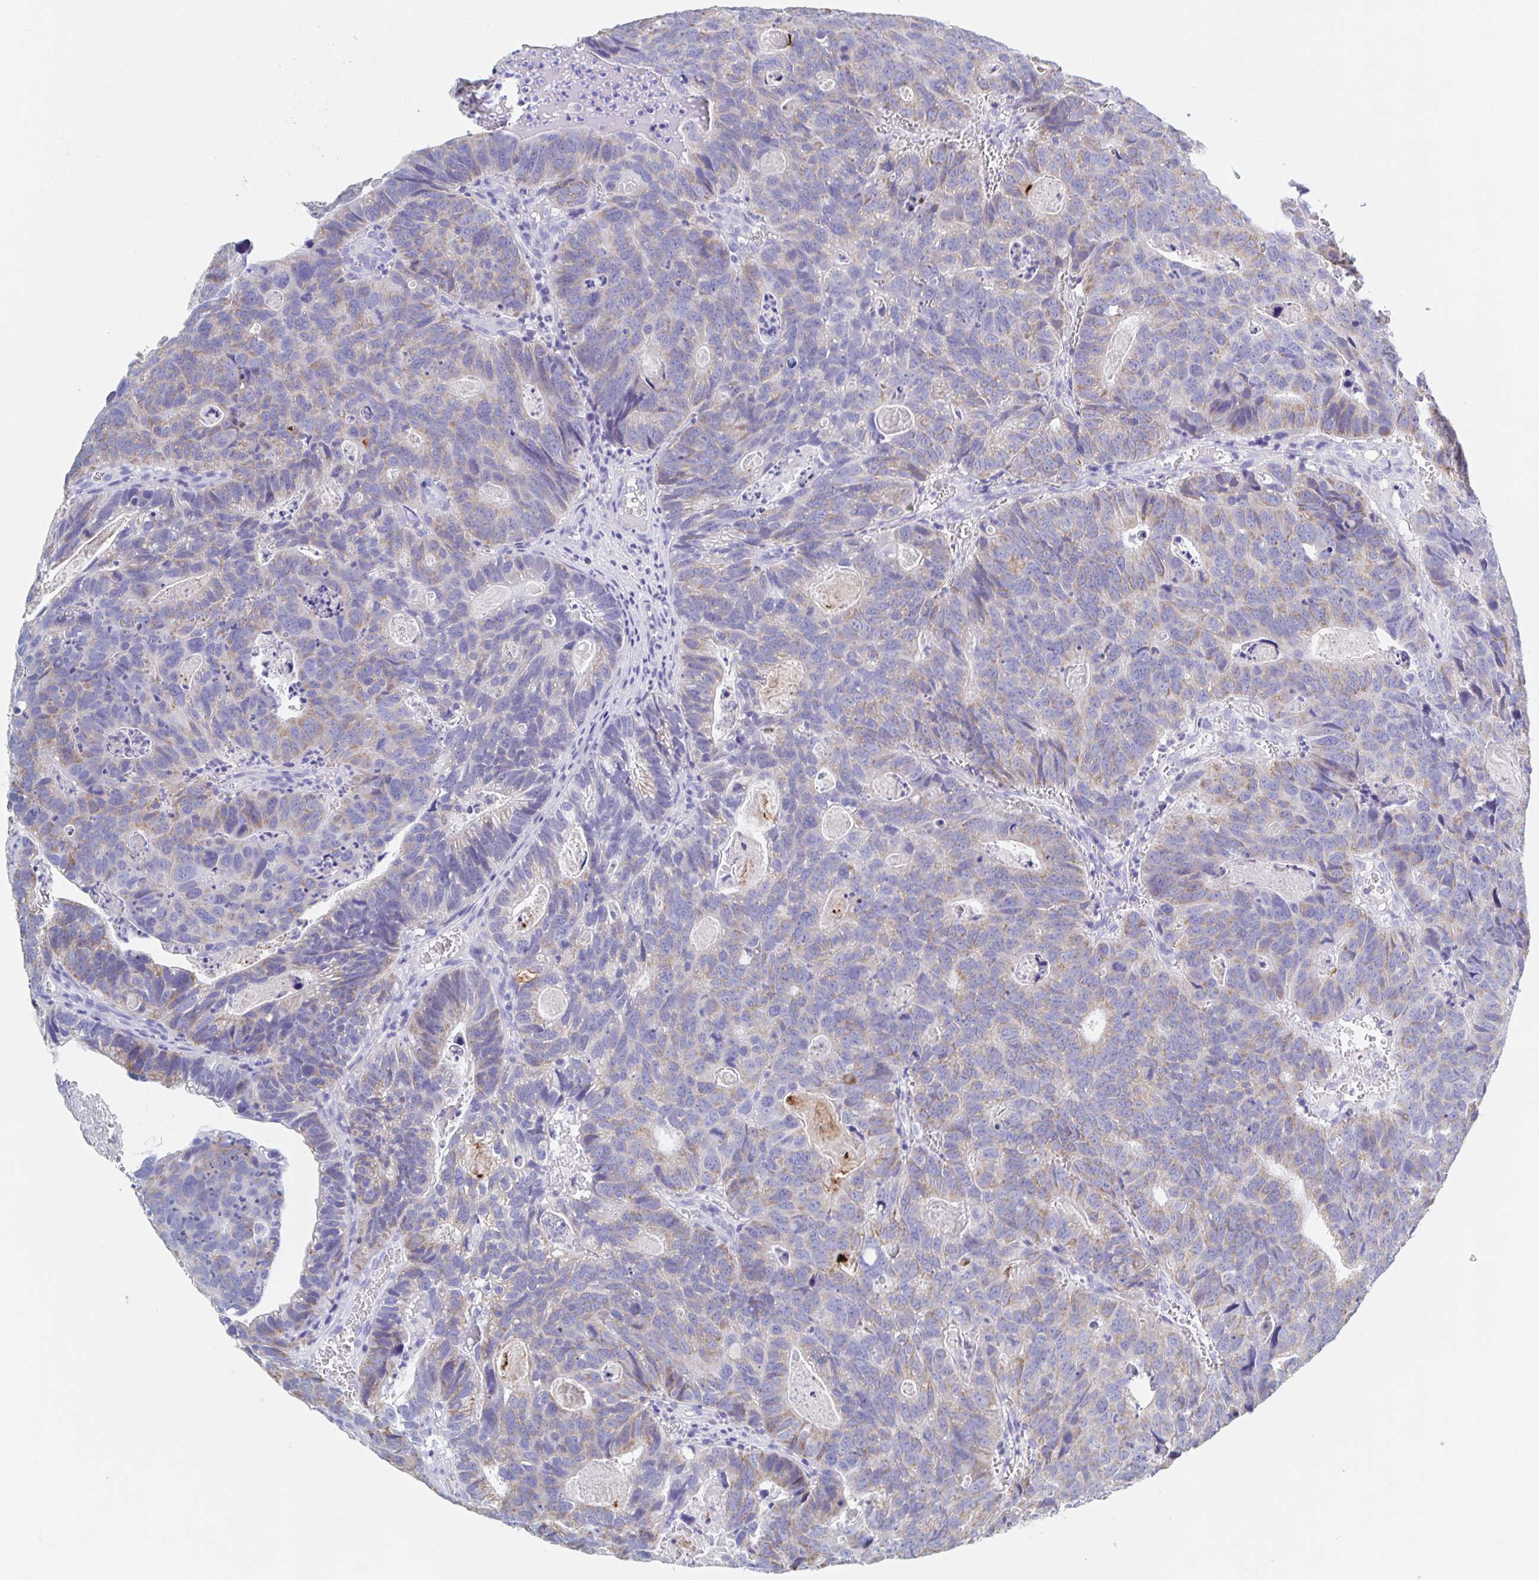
{"staining": {"intensity": "weak", "quantity": "25%-75%", "location": "cytoplasmic/membranous"}, "tissue": "head and neck cancer", "cell_type": "Tumor cells", "image_type": "cancer", "snomed": [{"axis": "morphology", "description": "Adenocarcinoma, NOS"}, {"axis": "topography", "description": "Head-Neck"}], "caption": "DAB immunohistochemical staining of adenocarcinoma (head and neck) demonstrates weak cytoplasmic/membranous protein expression in about 25%-75% of tumor cells.", "gene": "DMBT1", "patient": {"sex": "male", "age": 62}}